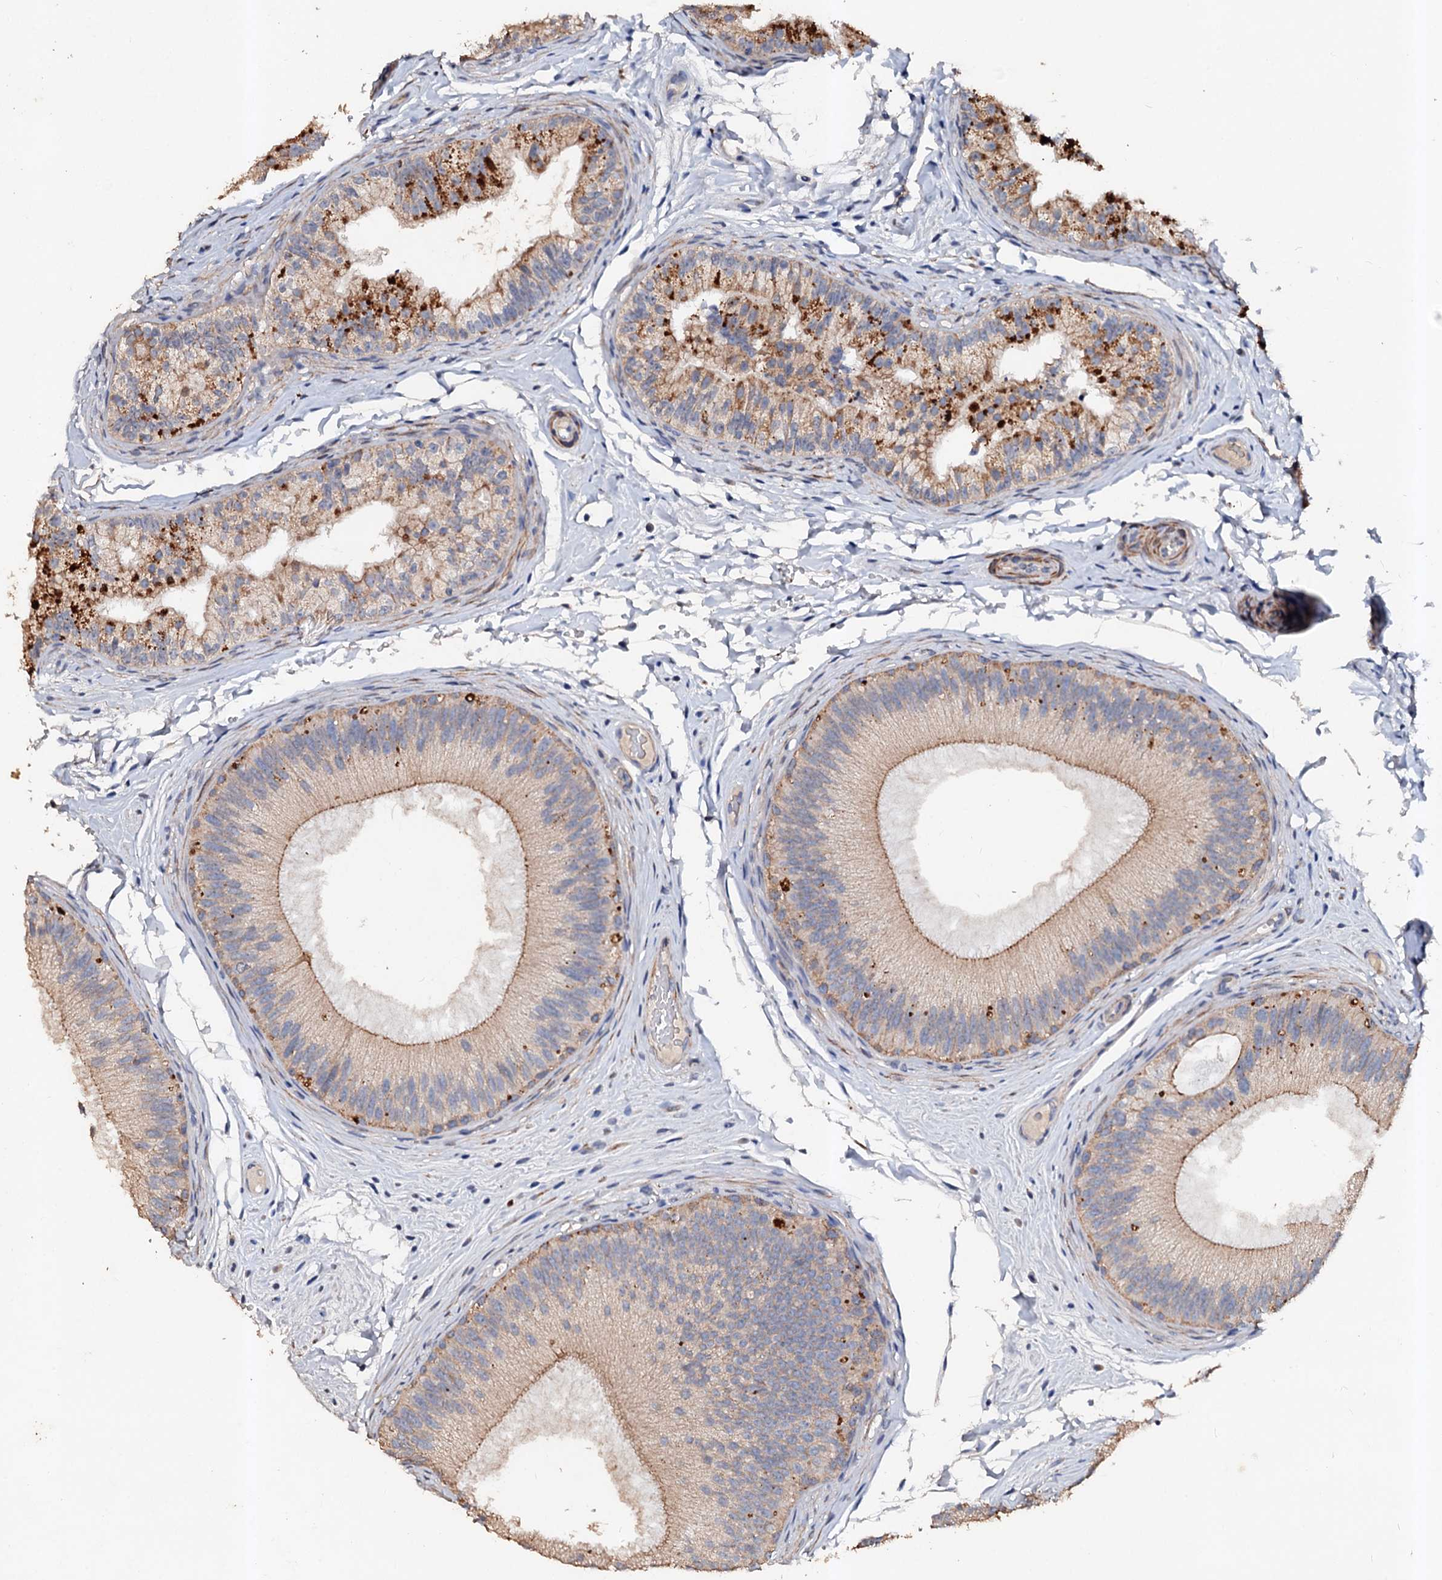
{"staining": {"intensity": "moderate", "quantity": "25%-75%", "location": "cytoplasmic/membranous"}, "tissue": "epididymis", "cell_type": "Glandular cells", "image_type": "normal", "snomed": [{"axis": "morphology", "description": "Normal tissue, NOS"}, {"axis": "topography", "description": "Epididymis"}], "caption": "IHC photomicrograph of benign epididymis: human epididymis stained using immunohistochemistry (IHC) exhibits medium levels of moderate protein expression localized specifically in the cytoplasmic/membranous of glandular cells, appearing as a cytoplasmic/membranous brown color.", "gene": "VPS36", "patient": {"sex": "male", "age": 45}}